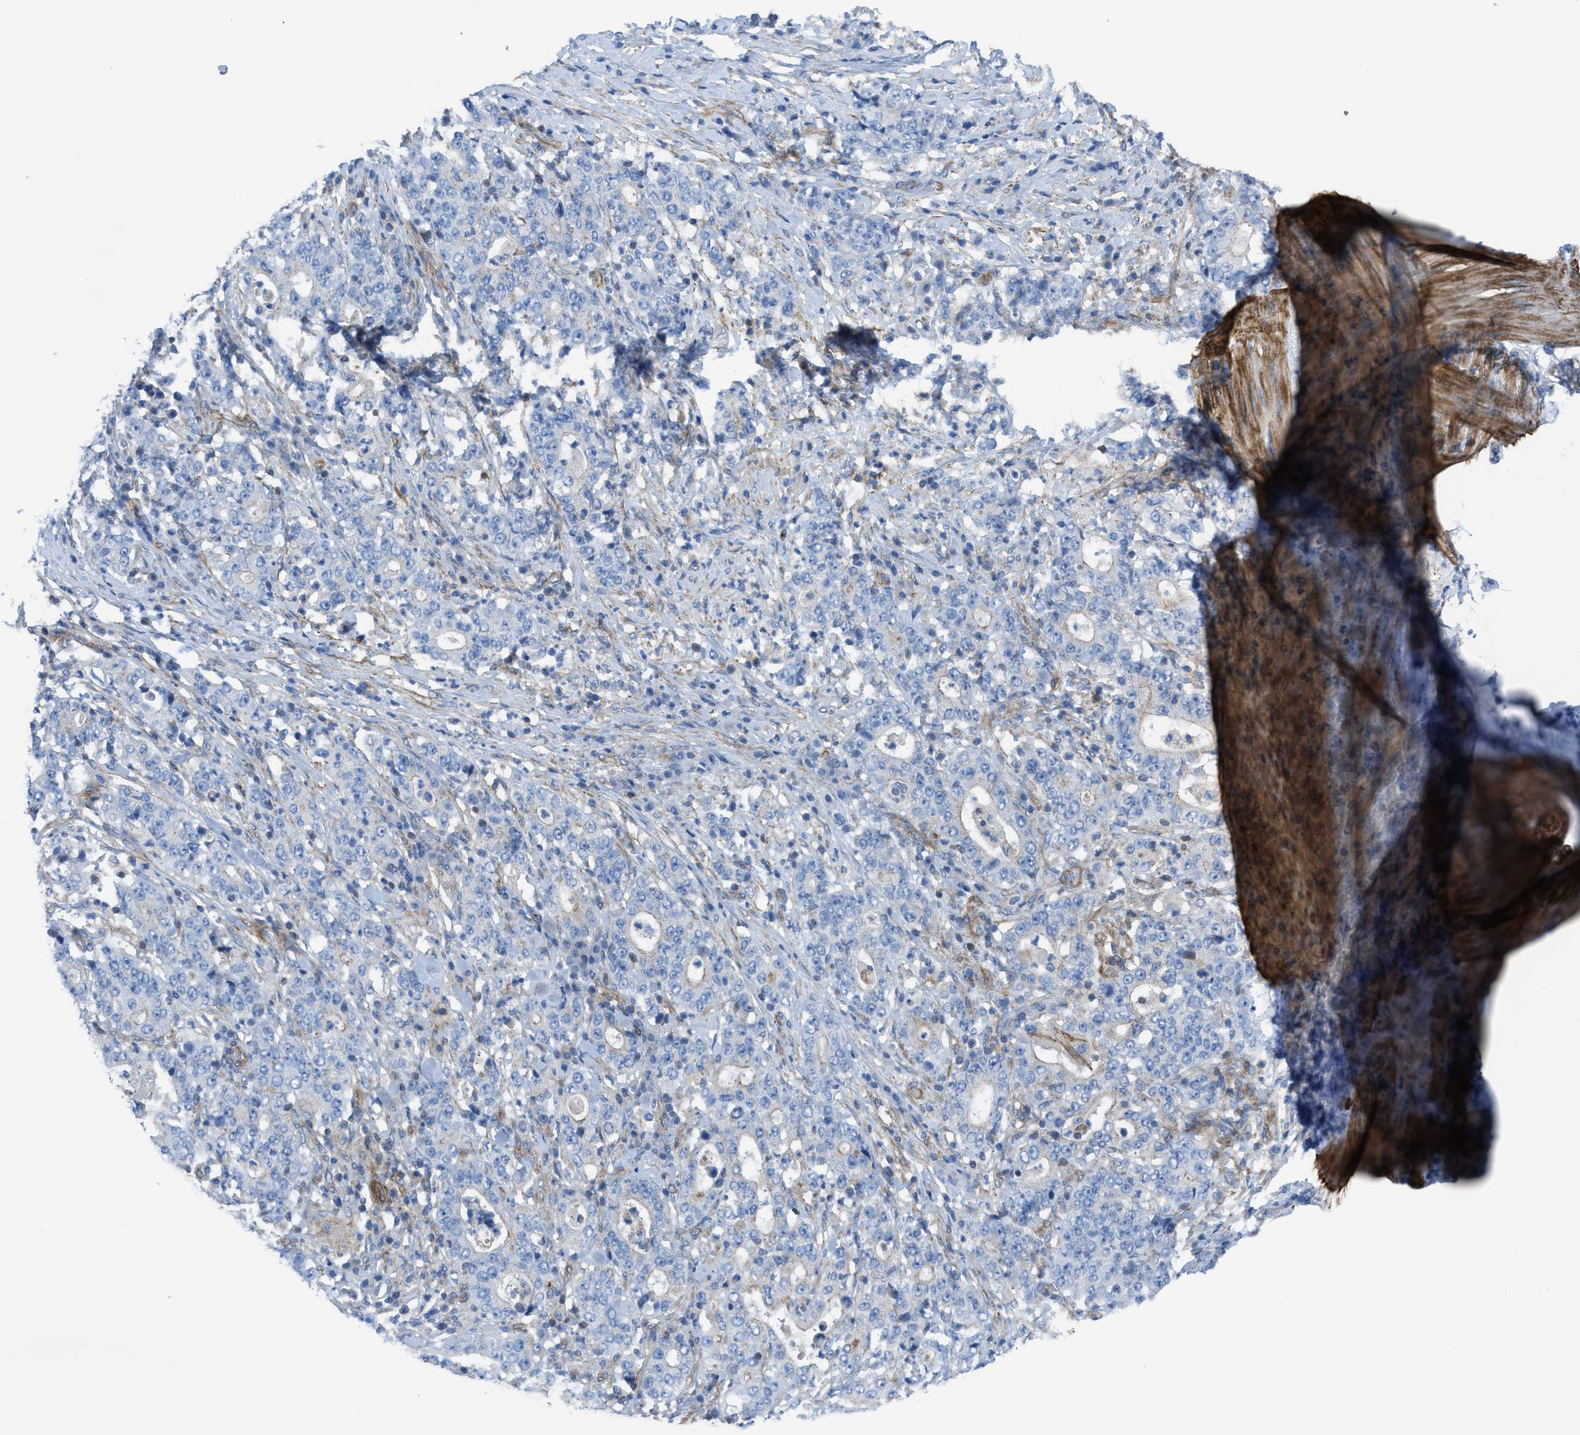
{"staining": {"intensity": "negative", "quantity": "none", "location": "none"}, "tissue": "stomach cancer", "cell_type": "Tumor cells", "image_type": "cancer", "snomed": [{"axis": "morphology", "description": "Normal tissue, NOS"}, {"axis": "morphology", "description": "Adenocarcinoma, NOS"}, {"axis": "topography", "description": "Stomach, upper"}, {"axis": "topography", "description": "Stomach"}], "caption": "Tumor cells show no significant protein positivity in stomach cancer. (Stains: DAB IHC with hematoxylin counter stain, Microscopy: brightfield microscopy at high magnification).", "gene": "KCNH7", "patient": {"sex": "male", "age": 59}}